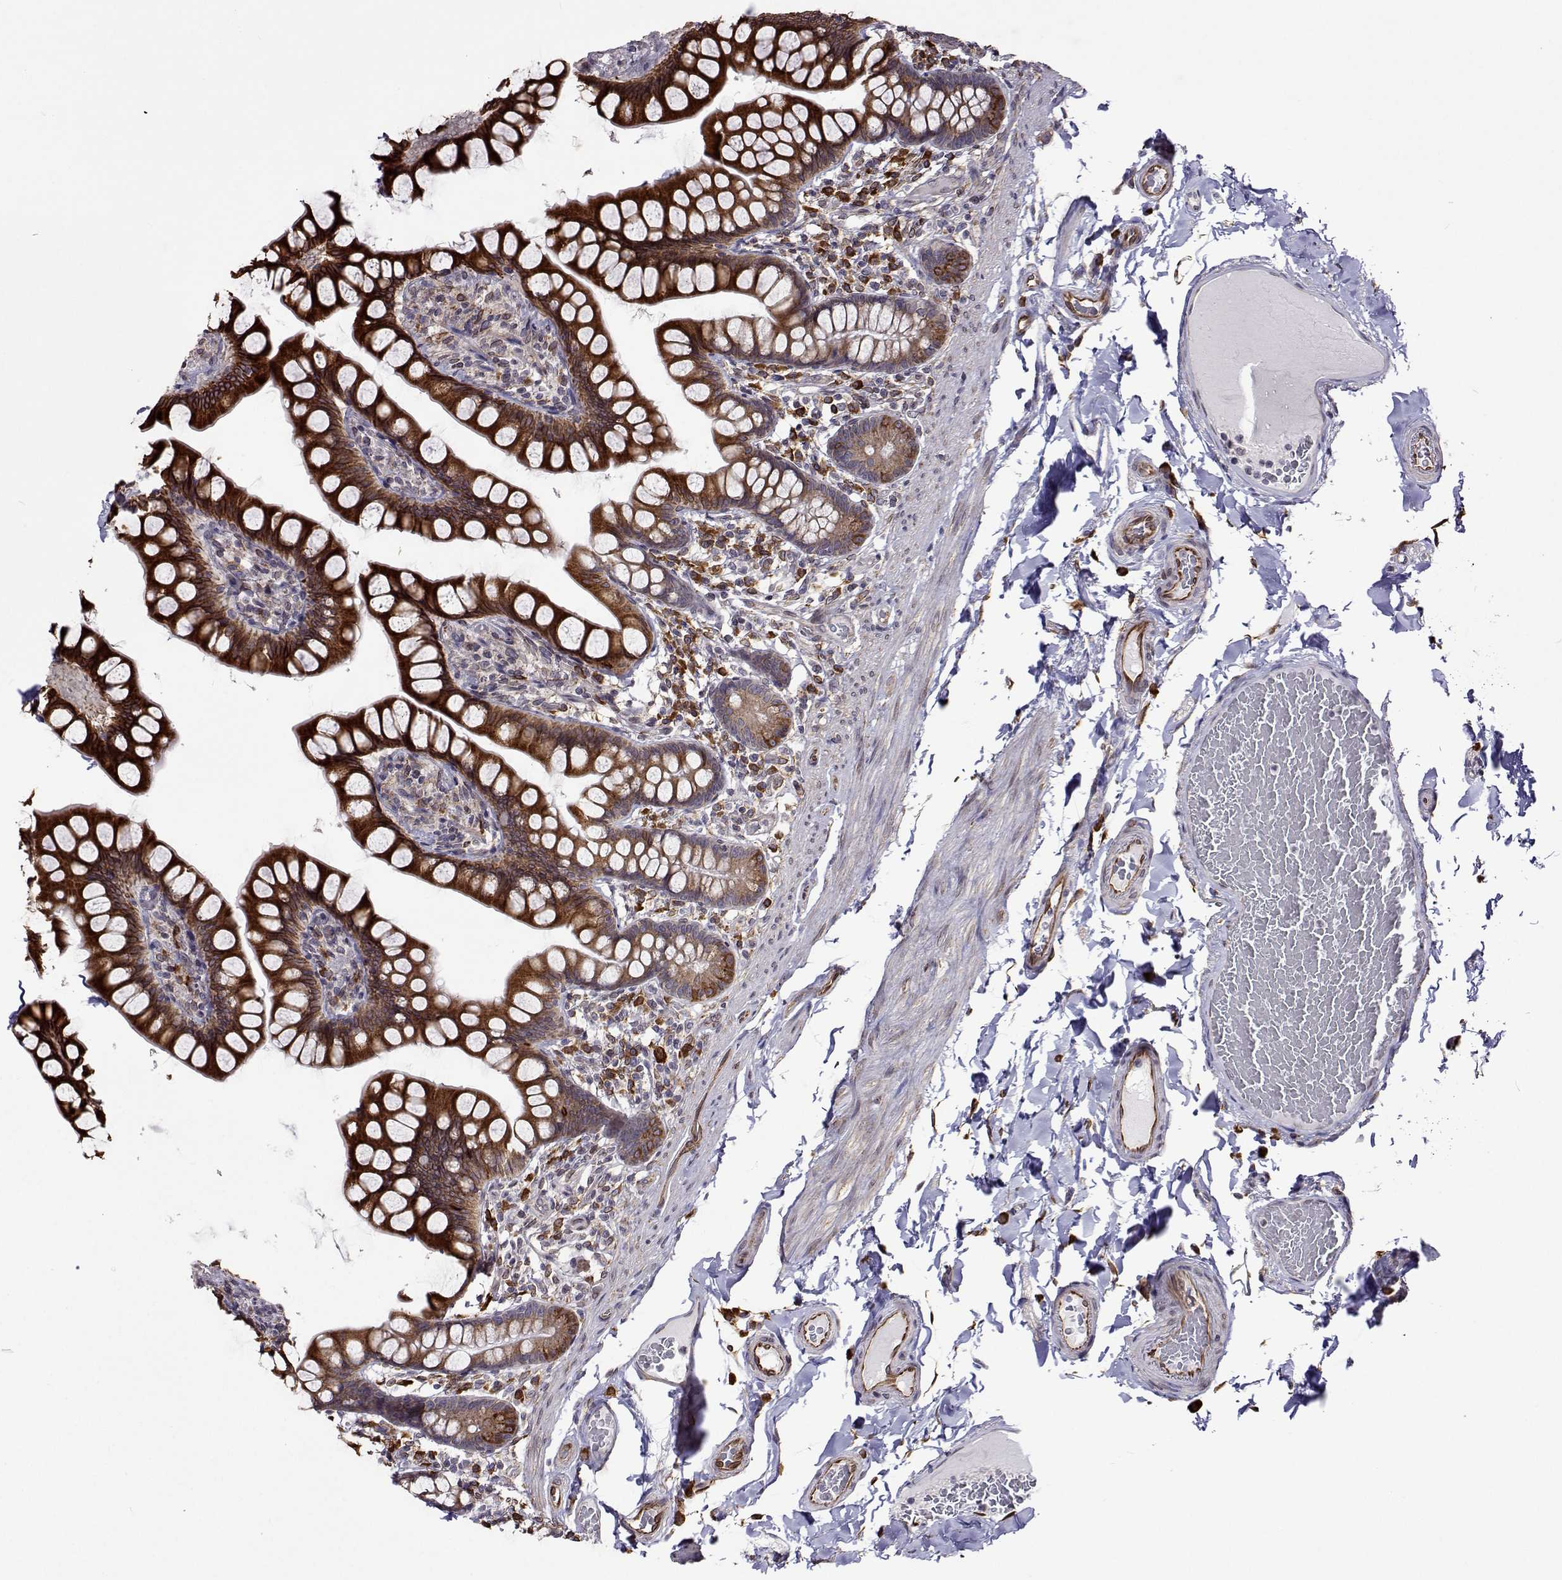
{"staining": {"intensity": "strong", "quantity": ">75%", "location": "cytoplasmic/membranous"}, "tissue": "small intestine", "cell_type": "Glandular cells", "image_type": "normal", "snomed": [{"axis": "morphology", "description": "Normal tissue, NOS"}, {"axis": "topography", "description": "Small intestine"}], "caption": "Brown immunohistochemical staining in unremarkable small intestine demonstrates strong cytoplasmic/membranous positivity in approximately >75% of glandular cells.", "gene": "PGRMC2", "patient": {"sex": "male", "age": 70}}